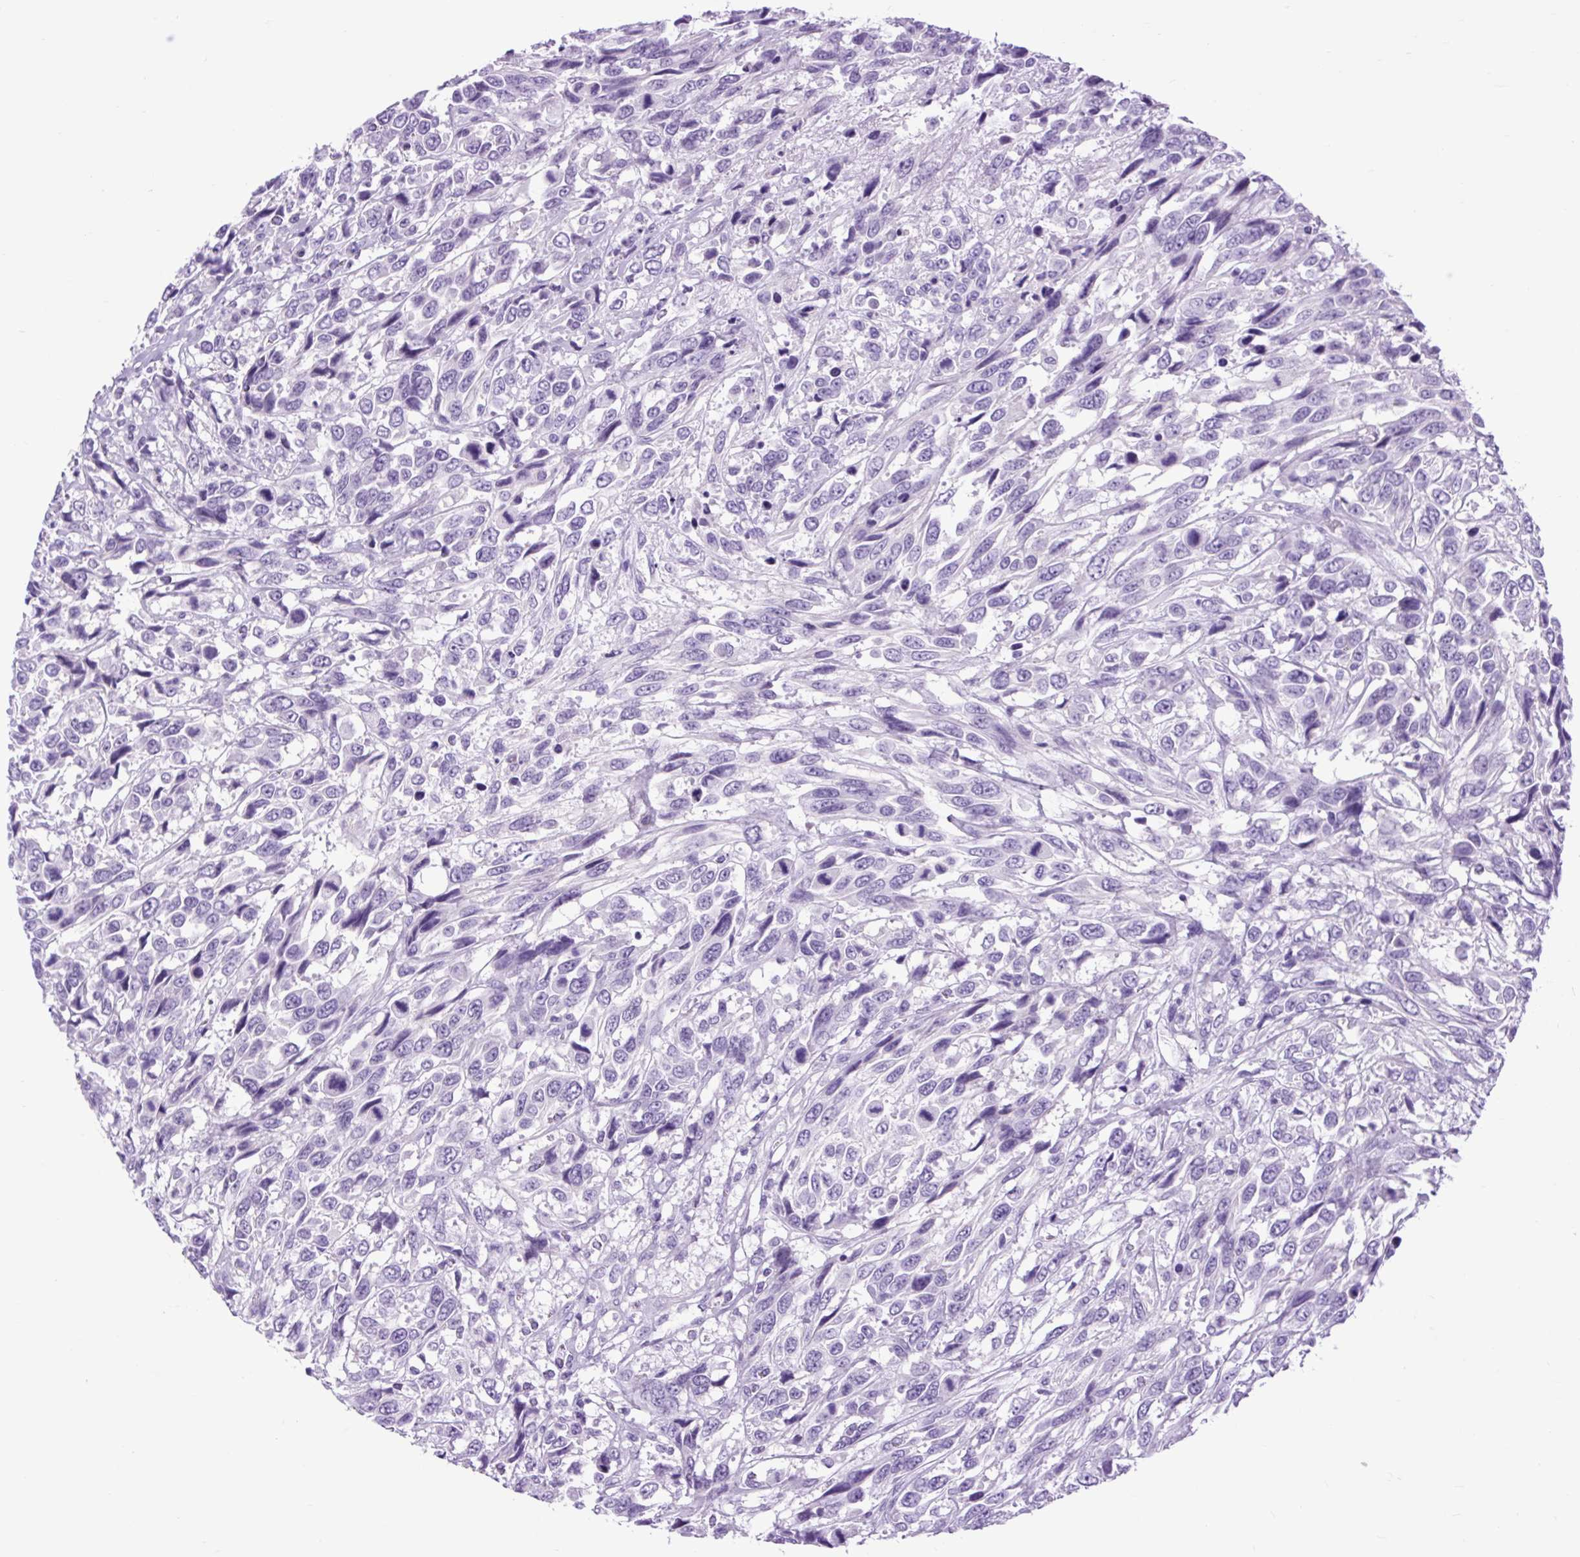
{"staining": {"intensity": "negative", "quantity": "none", "location": "none"}, "tissue": "urothelial cancer", "cell_type": "Tumor cells", "image_type": "cancer", "snomed": [{"axis": "morphology", "description": "Urothelial carcinoma, High grade"}, {"axis": "topography", "description": "Urinary bladder"}], "caption": "The micrograph reveals no significant staining in tumor cells of high-grade urothelial carcinoma. (DAB immunohistochemistry (IHC), high magnification).", "gene": "DPP6", "patient": {"sex": "female", "age": 70}}